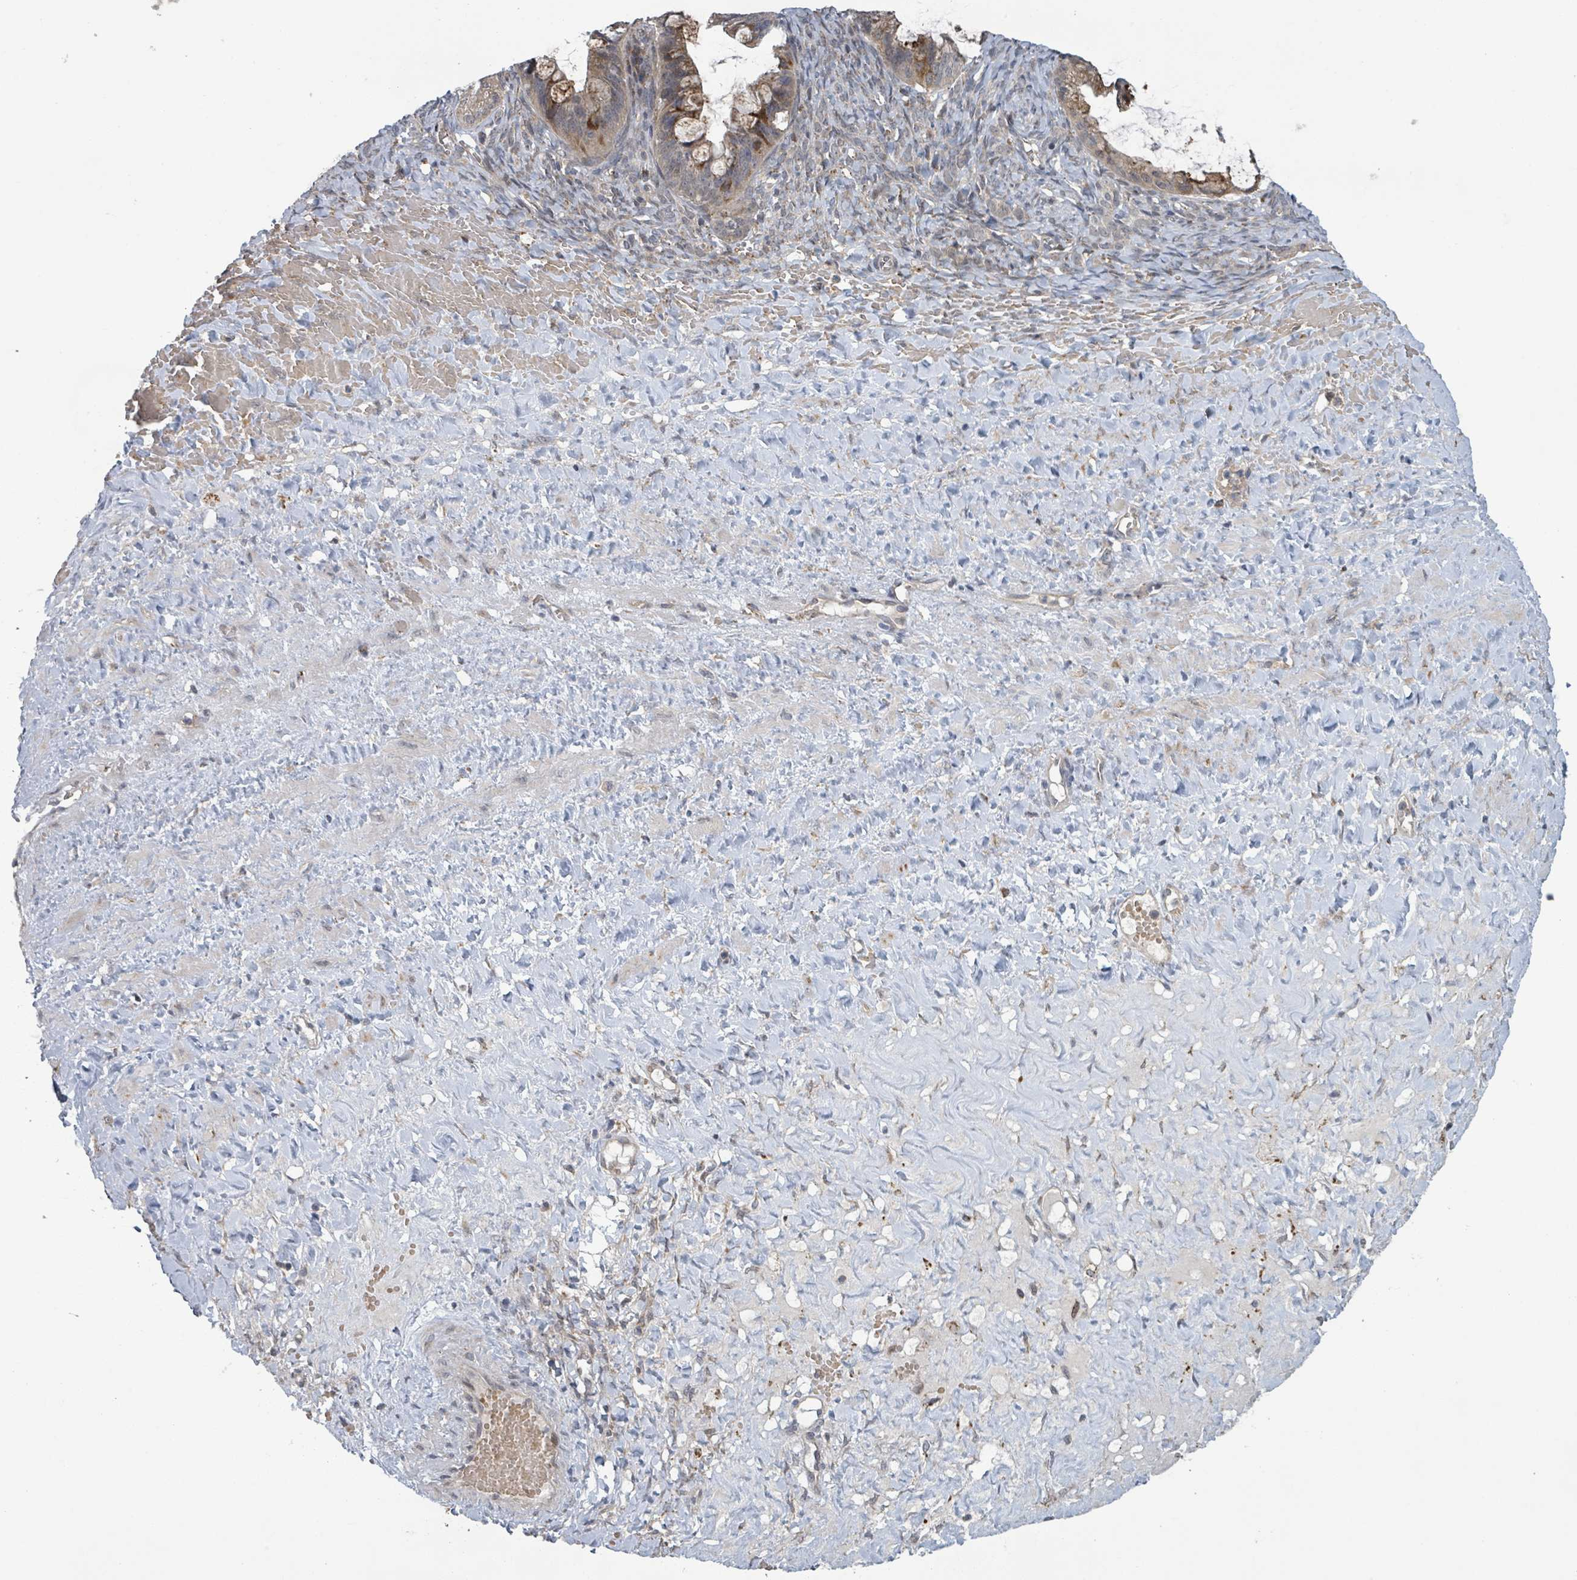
{"staining": {"intensity": "strong", "quantity": "25%-75%", "location": "cytoplasmic/membranous"}, "tissue": "ovarian cancer", "cell_type": "Tumor cells", "image_type": "cancer", "snomed": [{"axis": "morphology", "description": "Cystadenocarcinoma, mucinous, NOS"}, {"axis": "topography", "description": "Ovary"}], "caption": "Ovarian cancer (mucinous cystadenocarcinoma) tissue shows strong cytoplasmic/membranous positivity in about 25%-75% of tumor cells, visualized by immunohistochemistry.", "gene": "SHROOM2", "patient": {"sex": "female", "age": 73}}